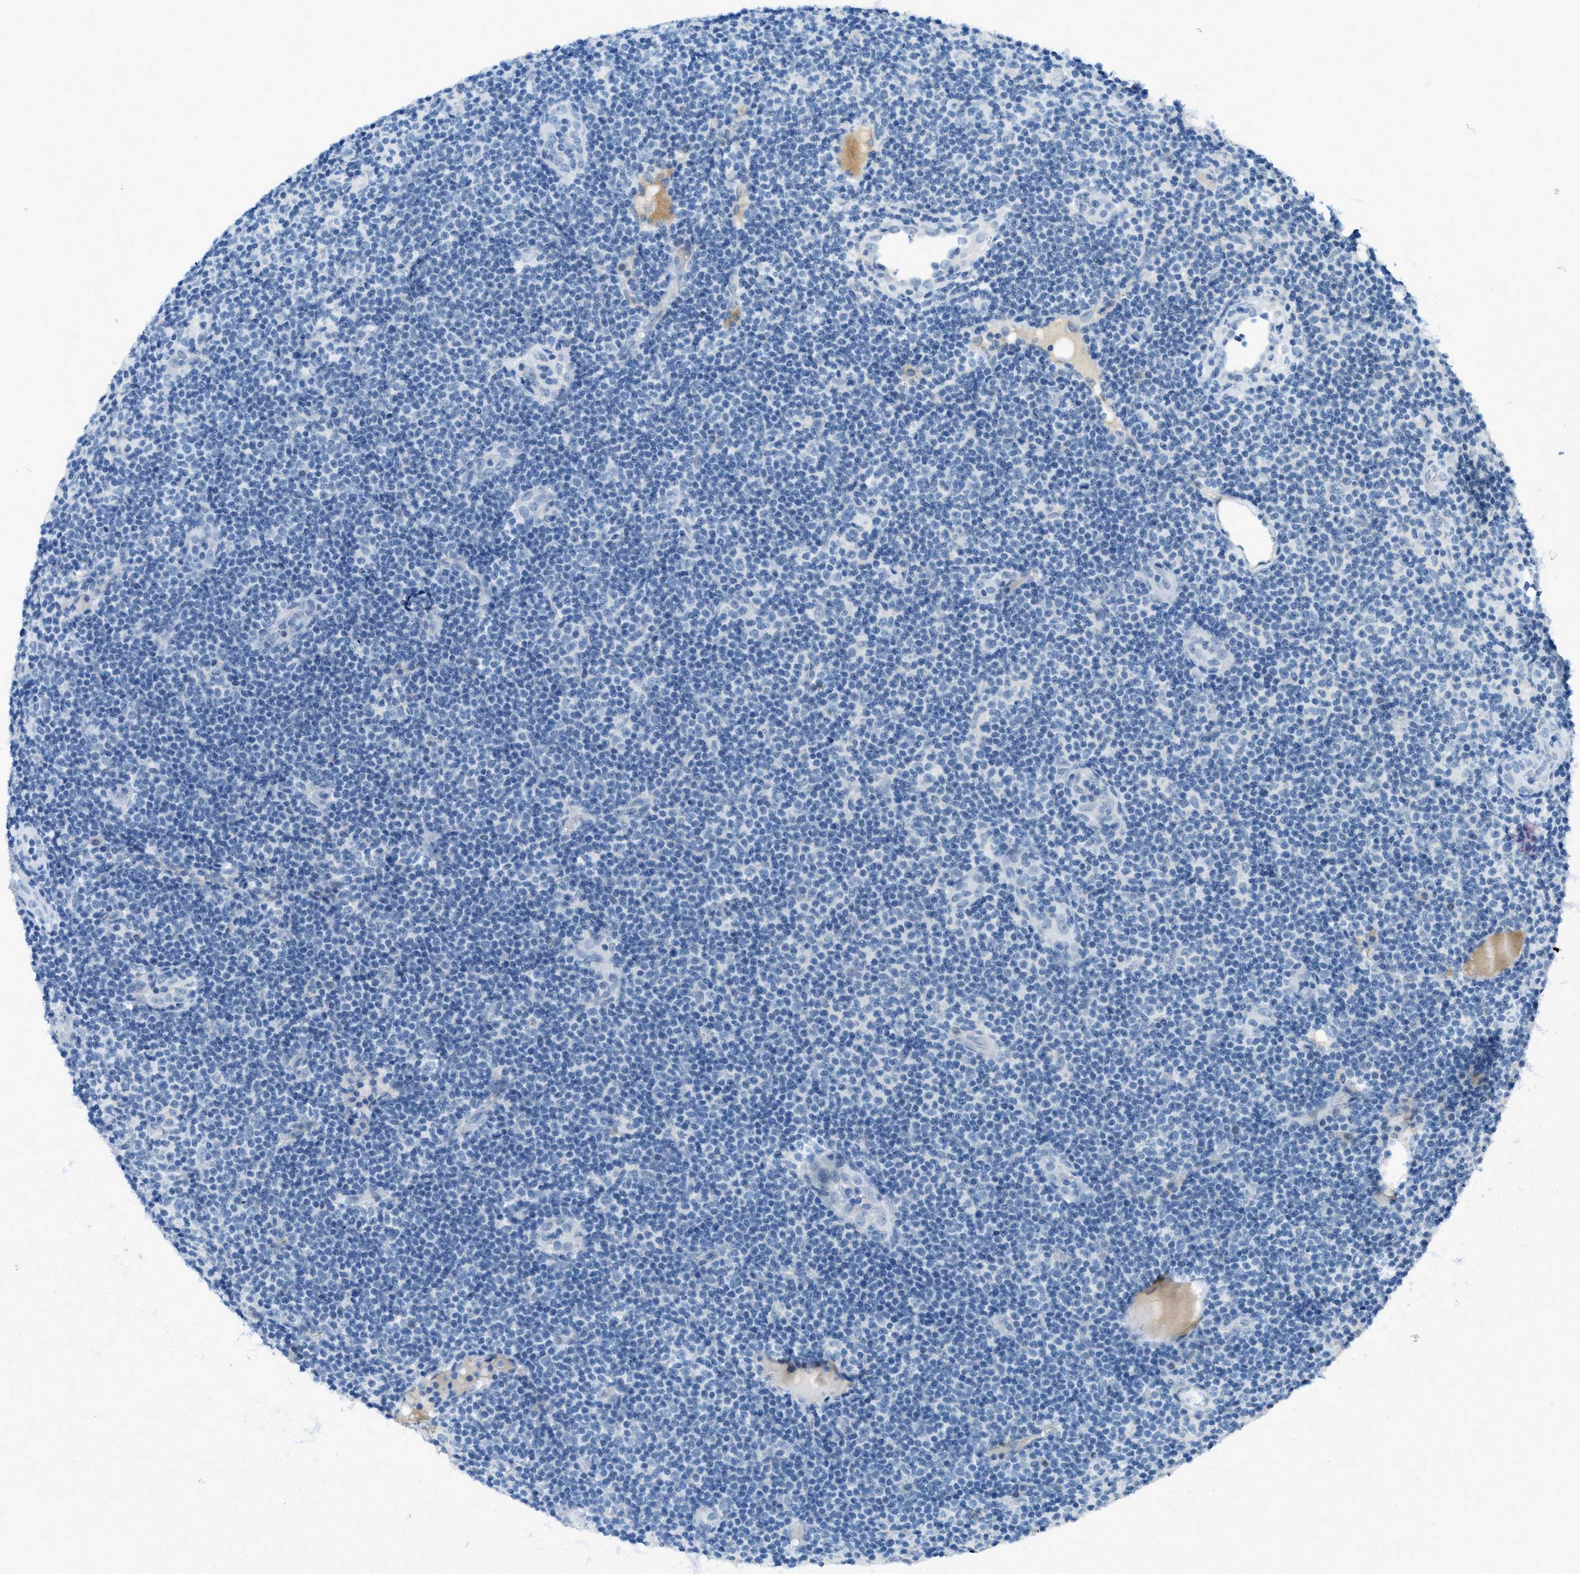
{"staining": {"intensity": "negative", "quantity": "none", "location": "none"}, "tissue": "lymphoma", "cell_type": "Tumor cells", "image_type": "cancer", "snomed": [{"axis": "morphology", "description": "Malignant lymphoma, non-Hodgkin's type, Low grade"}, {"axis": "topography", "description": "Lymph node"}], "caption": "IHC of human lymphoma shows no positivity in tumor cells. (Brightfield microscopy of DAB immunohistochemistry (IHC) at high magnification).", "gene": "KLHL8", "patient": {"sex": "male", "age": 83}}